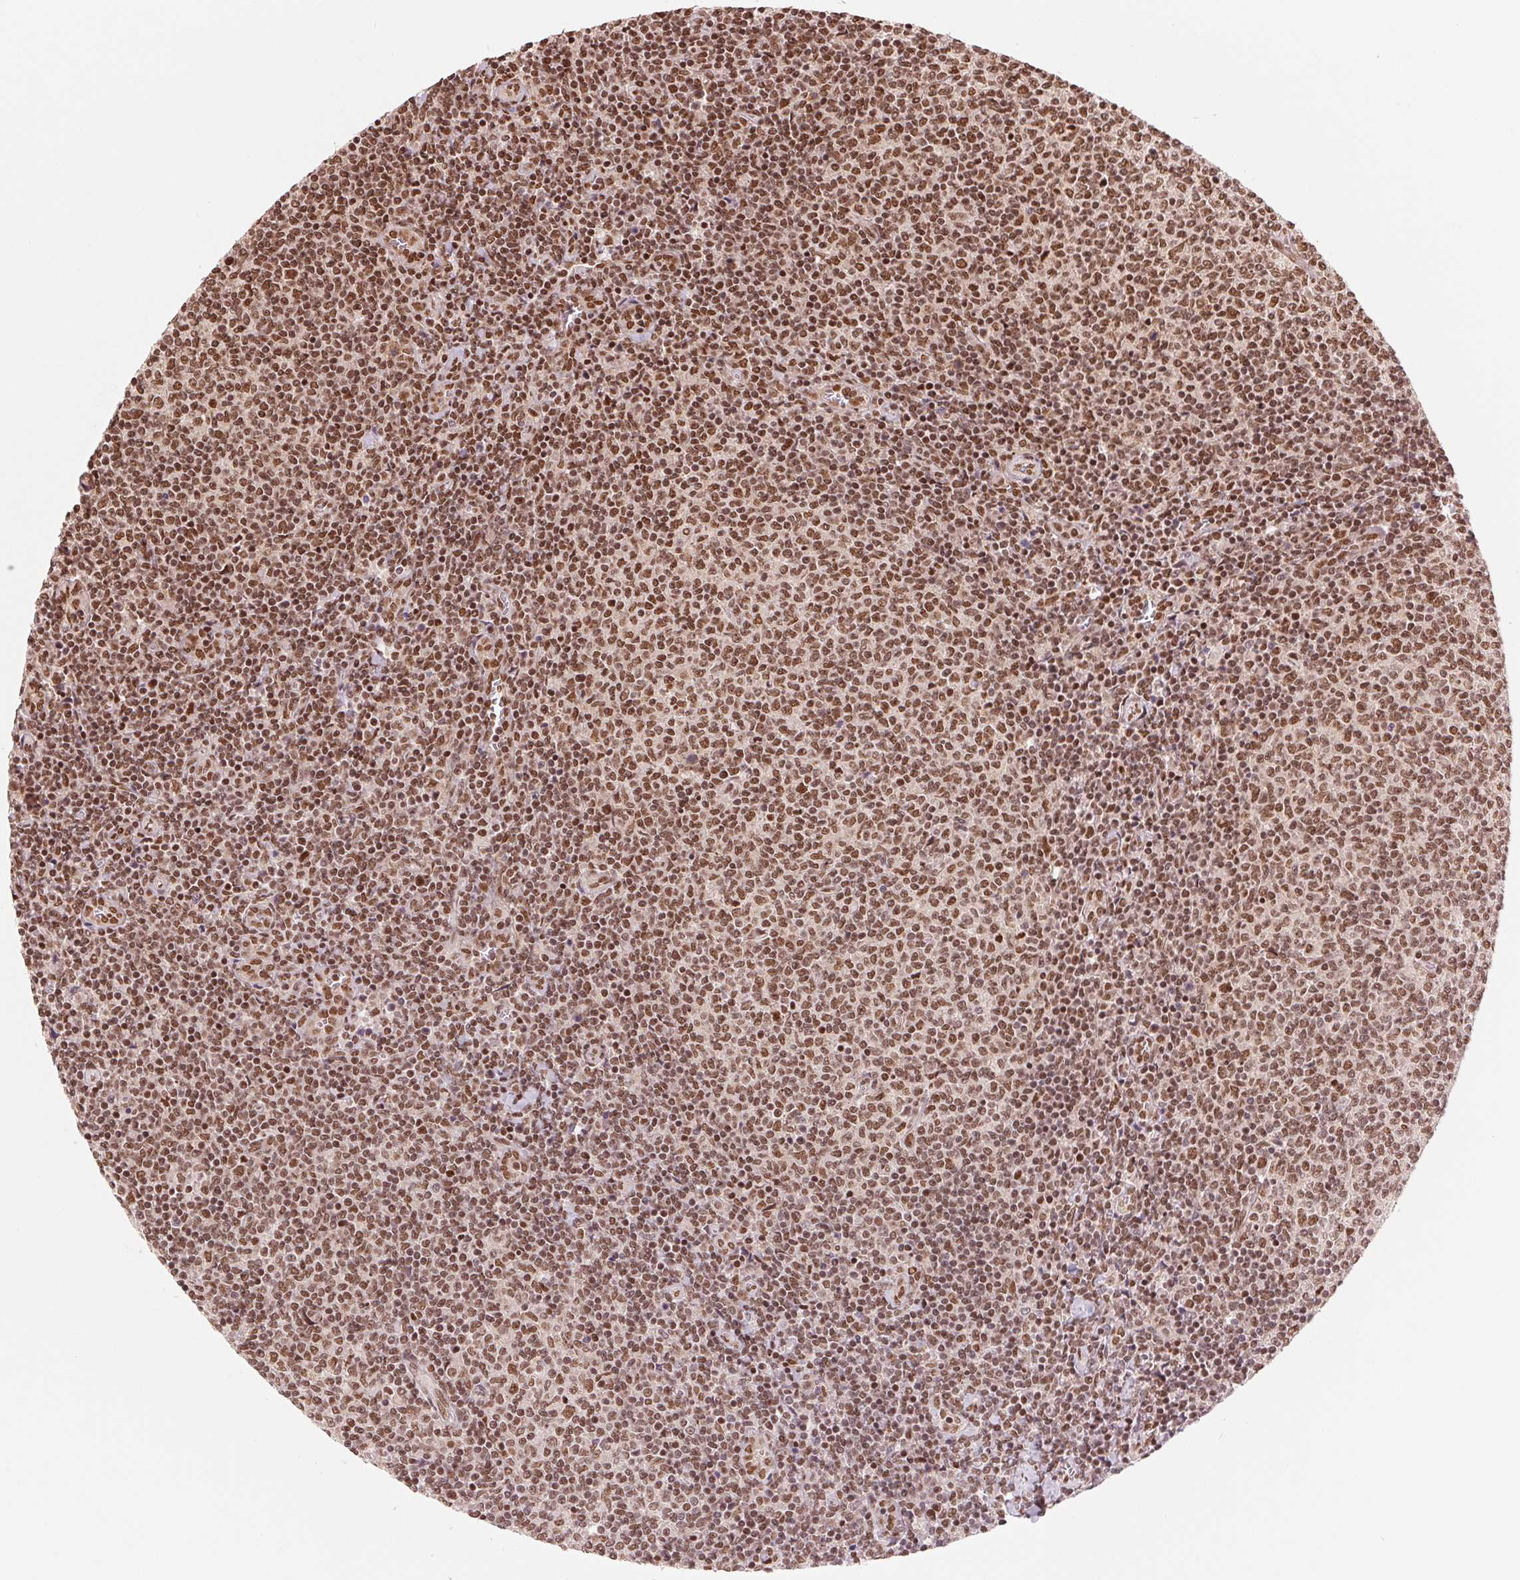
{"staining": {"intensity": "strong", "quantity": ">75%", "location": "nuclear"}, "tissue": "lymphoma", "cell_type": "Tumor cells", "image_type": "cancer", "snomed": [{"axis": "morphology", "description": "Malignant lymphoma, non-Hodgkin's type, Low grade"}, {"axis": "topography", "description": "Lymph node"}], "caption": "Lymphoma stained for a protein displays strong nuclear positivity in tumor cells.", "gene": "TTLL9", "patient": {"sex": "male", "age": 52}}